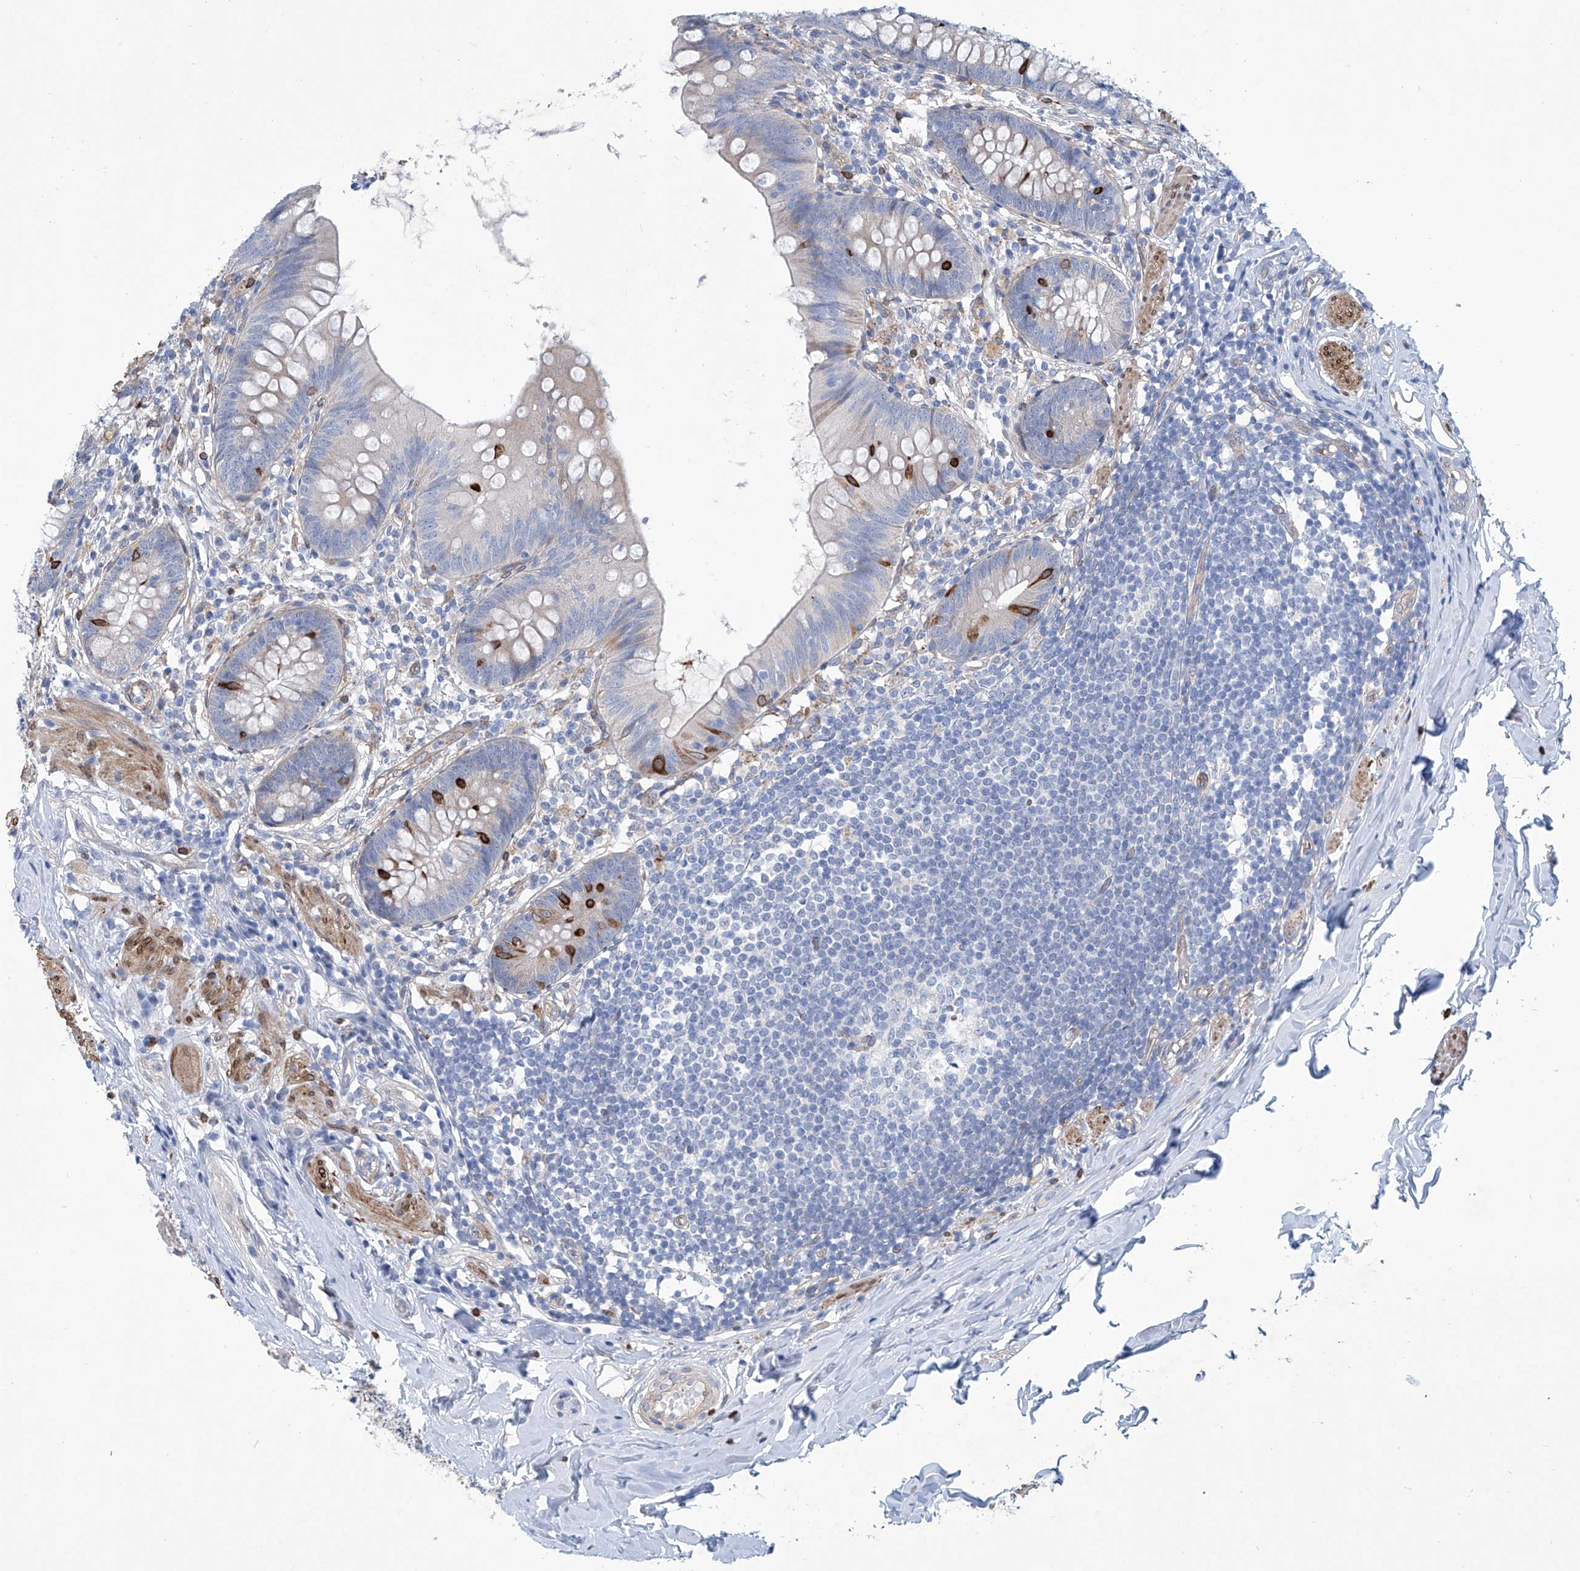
{"staining": {"intensity": "strong", "quantity": "<25%", "location": "cytoplasmic/membranous"}, "tissue": "appendix", "cell_type": "Glandular cells", "image_type": "normal", "snomed": [{"axis": "morphology", "description": "Normal tissue, NOS"}, {"axis": "topography", "description": "Appendix"}], "caption": "Protein staining displays strong cytoplasmic/membranous staining in about <25% of glandular cells in normal appendix.", "gene": "TNN", "patient": {"sex": "female", "age": 62}}